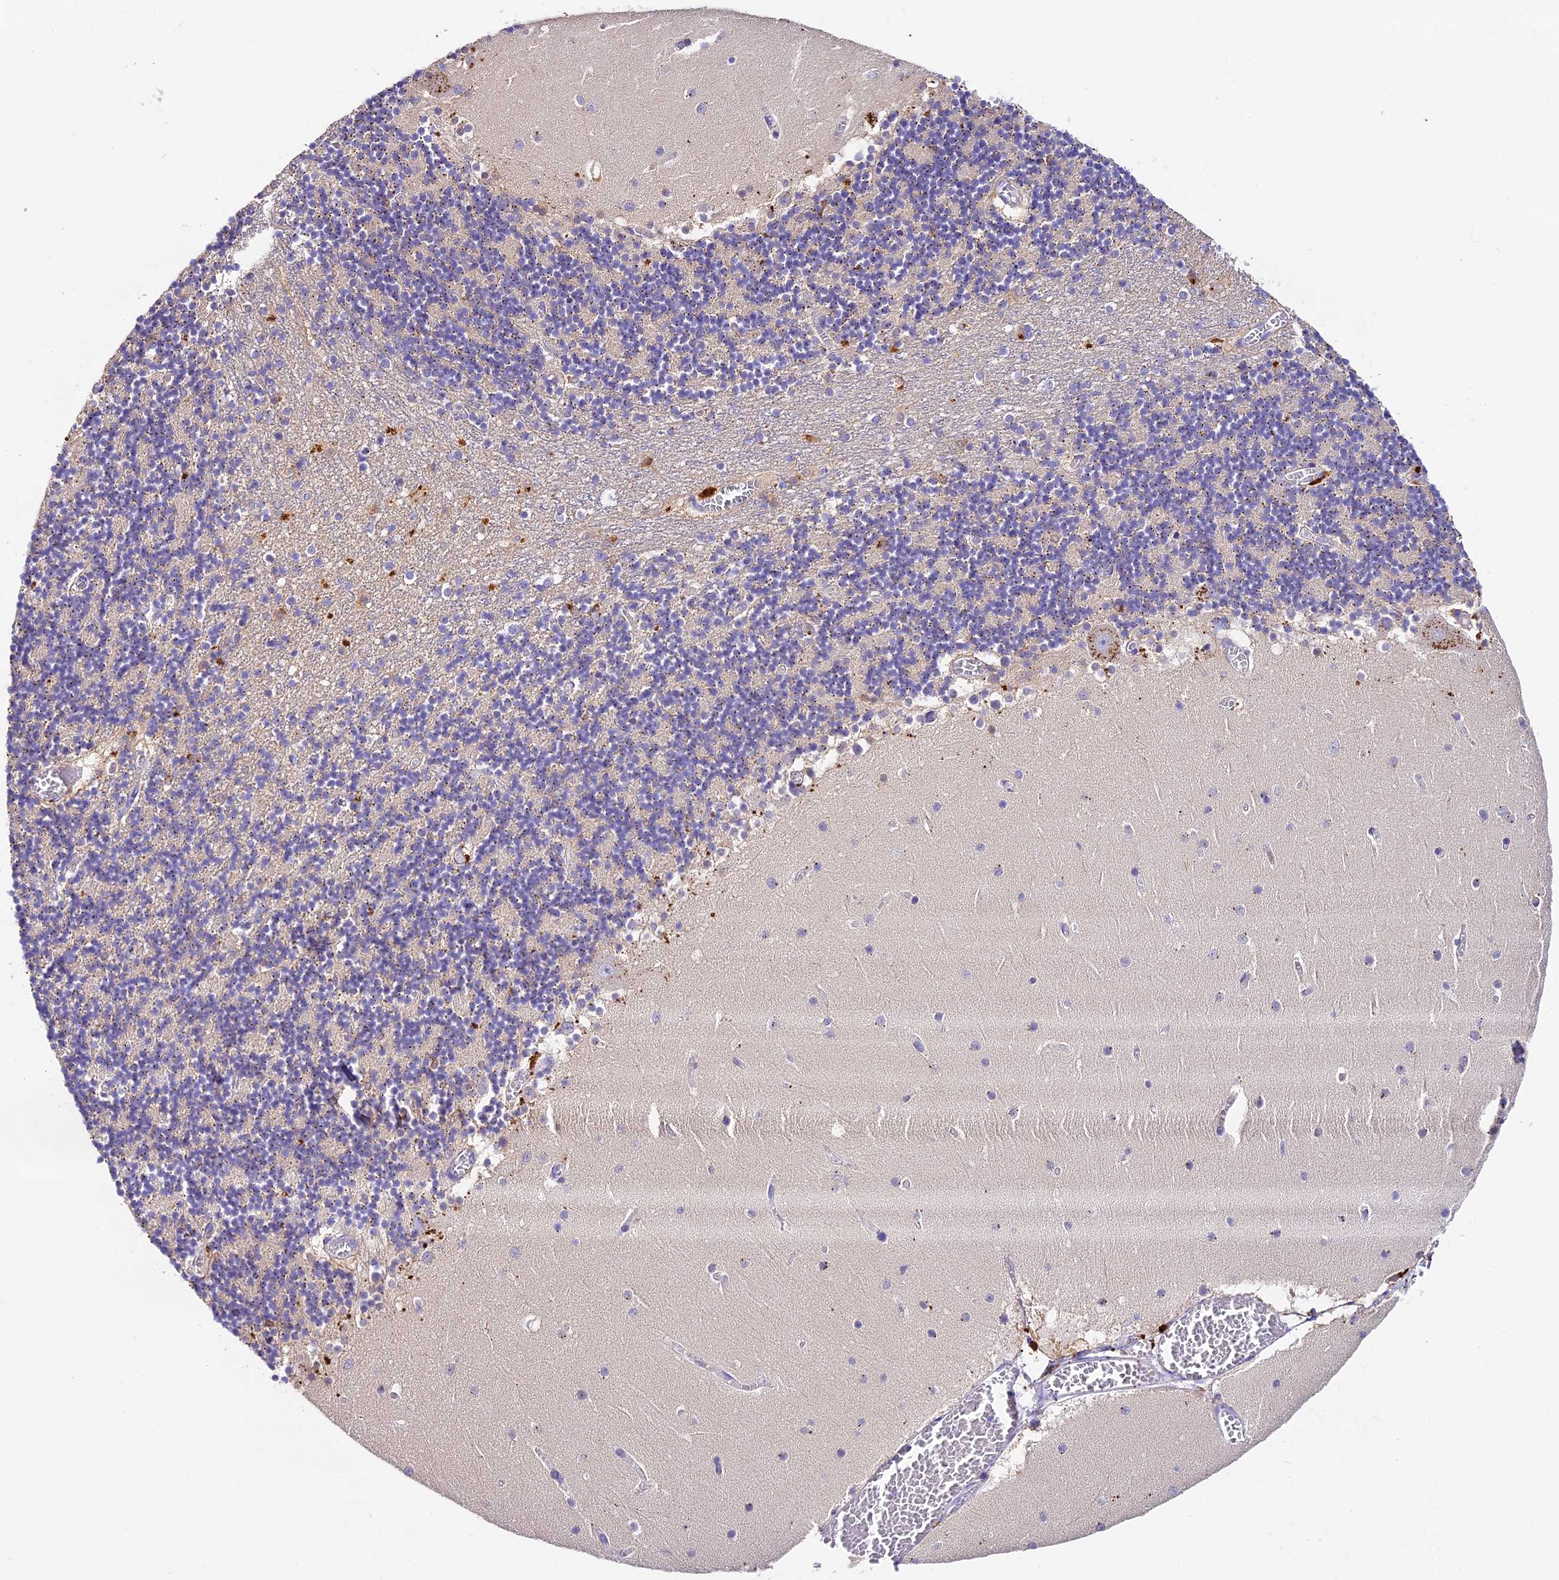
{"staining": {"intensity": "moderate", "quantity": "<25%", "location": "cytoplasmic/membranous"}, "tissue": "cerebellum", "cell_type": "Cells in granular layer", "image_type": "normal", "snomed": [{"axis": "morphology", "description": "Normal tissue, NOS"}, {"axis": "topography", "description": "Cerebellum"}], "caption": "Brown immunohistochemical staining in unremarkable human cerebellum shows moderate cytoplasmic/membranous positivity in about <25% of cells in granular layer.", "gene": "LYPD6", "patient": {"sex": "female", "age": 28}}